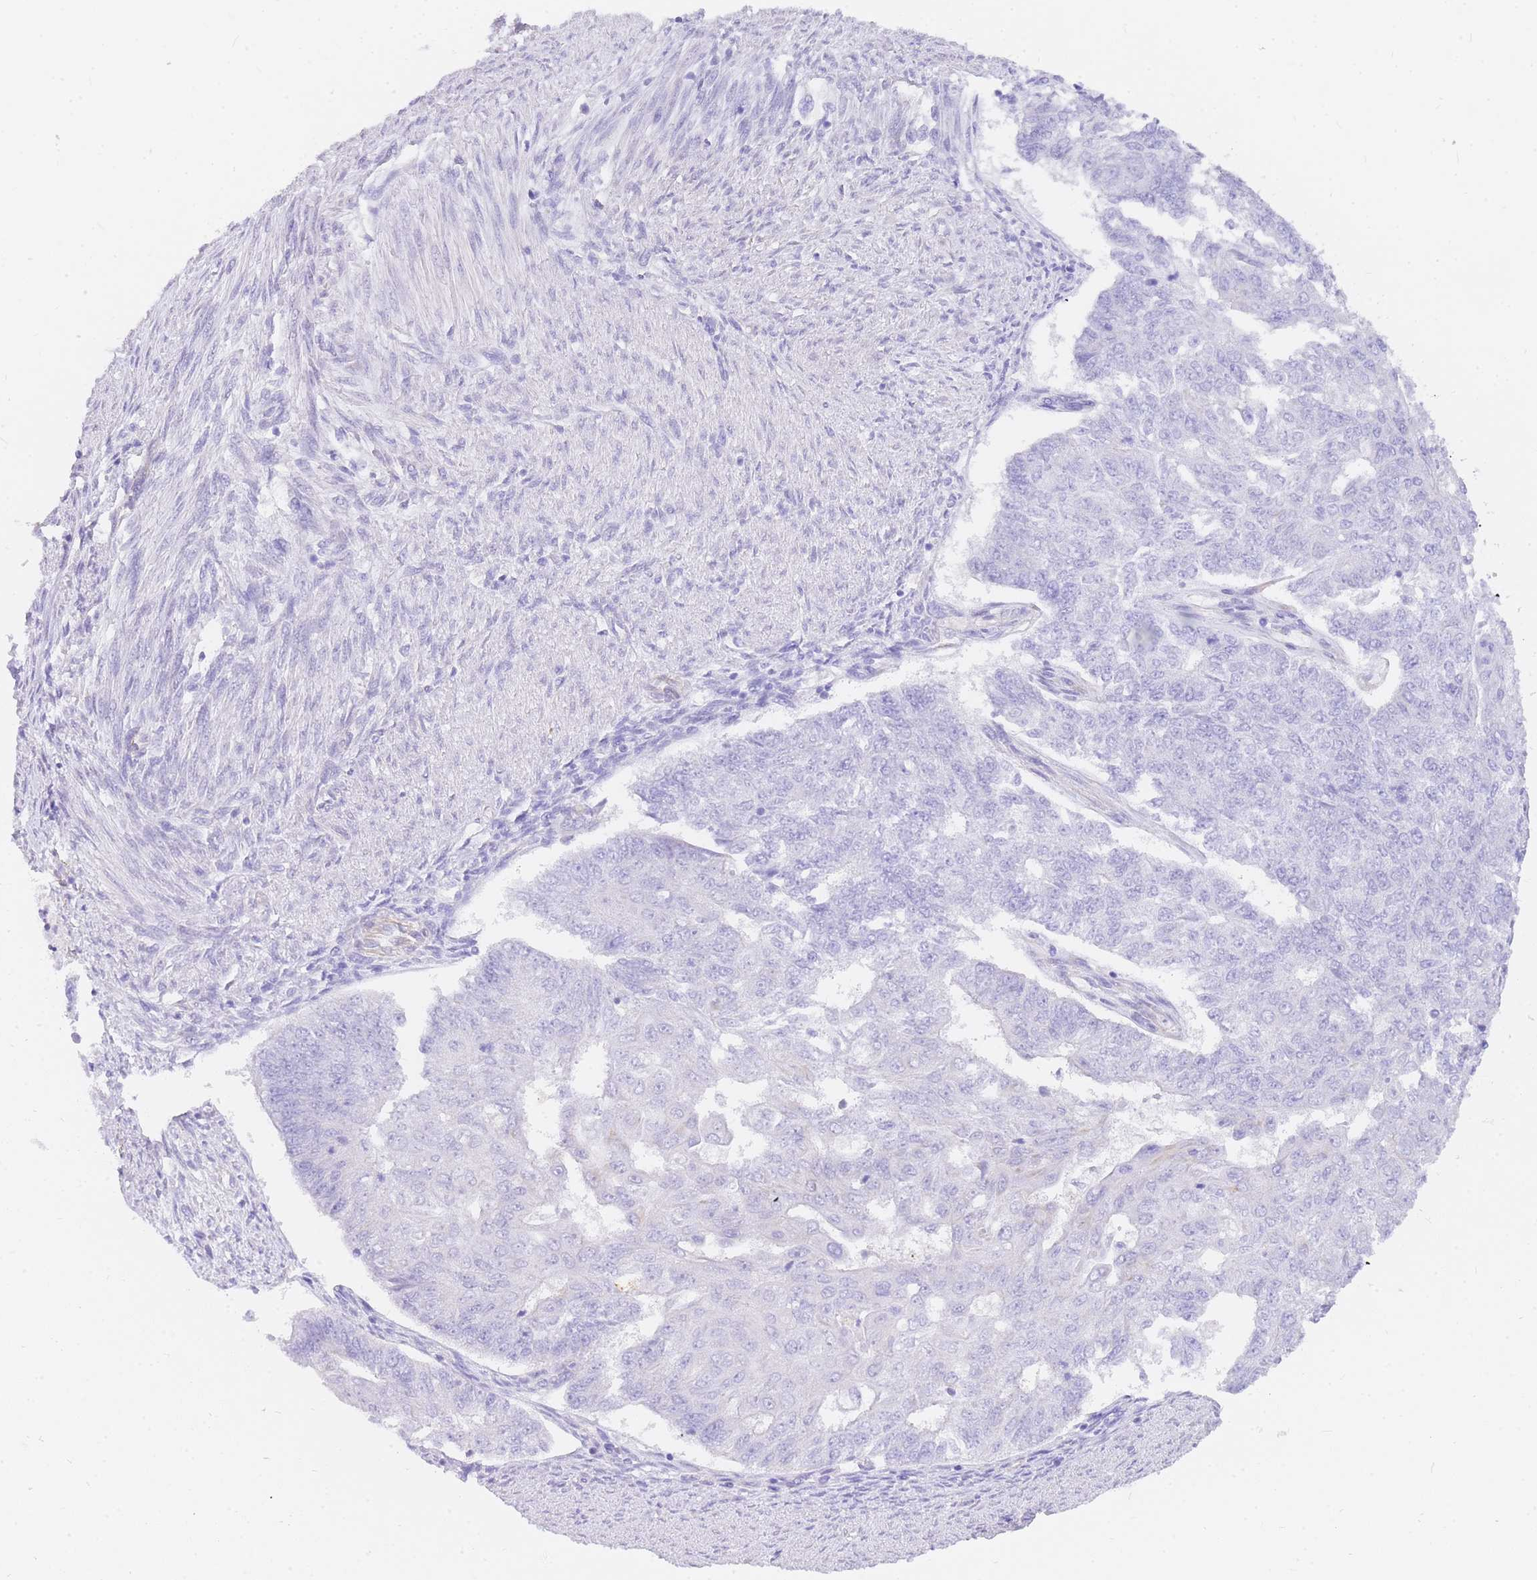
{"staining": {"intensity": "negative", "quantity": "none", "location": "none"}, "tissue": "endometrial cancer", "cell_type": "Tumor cells", "image_type": "cancer", "snomed": [{"axis": "morphology", "description": "Adenocarcinoma, NOS"}, {"axis": "topography", "description": "Endometrium"}], "caption": "Immunohistochemistry (IHC) of endometrial cancer (adenocarcinoma) demonstrates no expression in tumor cells.", "gene": "SRSF12", "patient": {"sex": "female", "age": 32}}